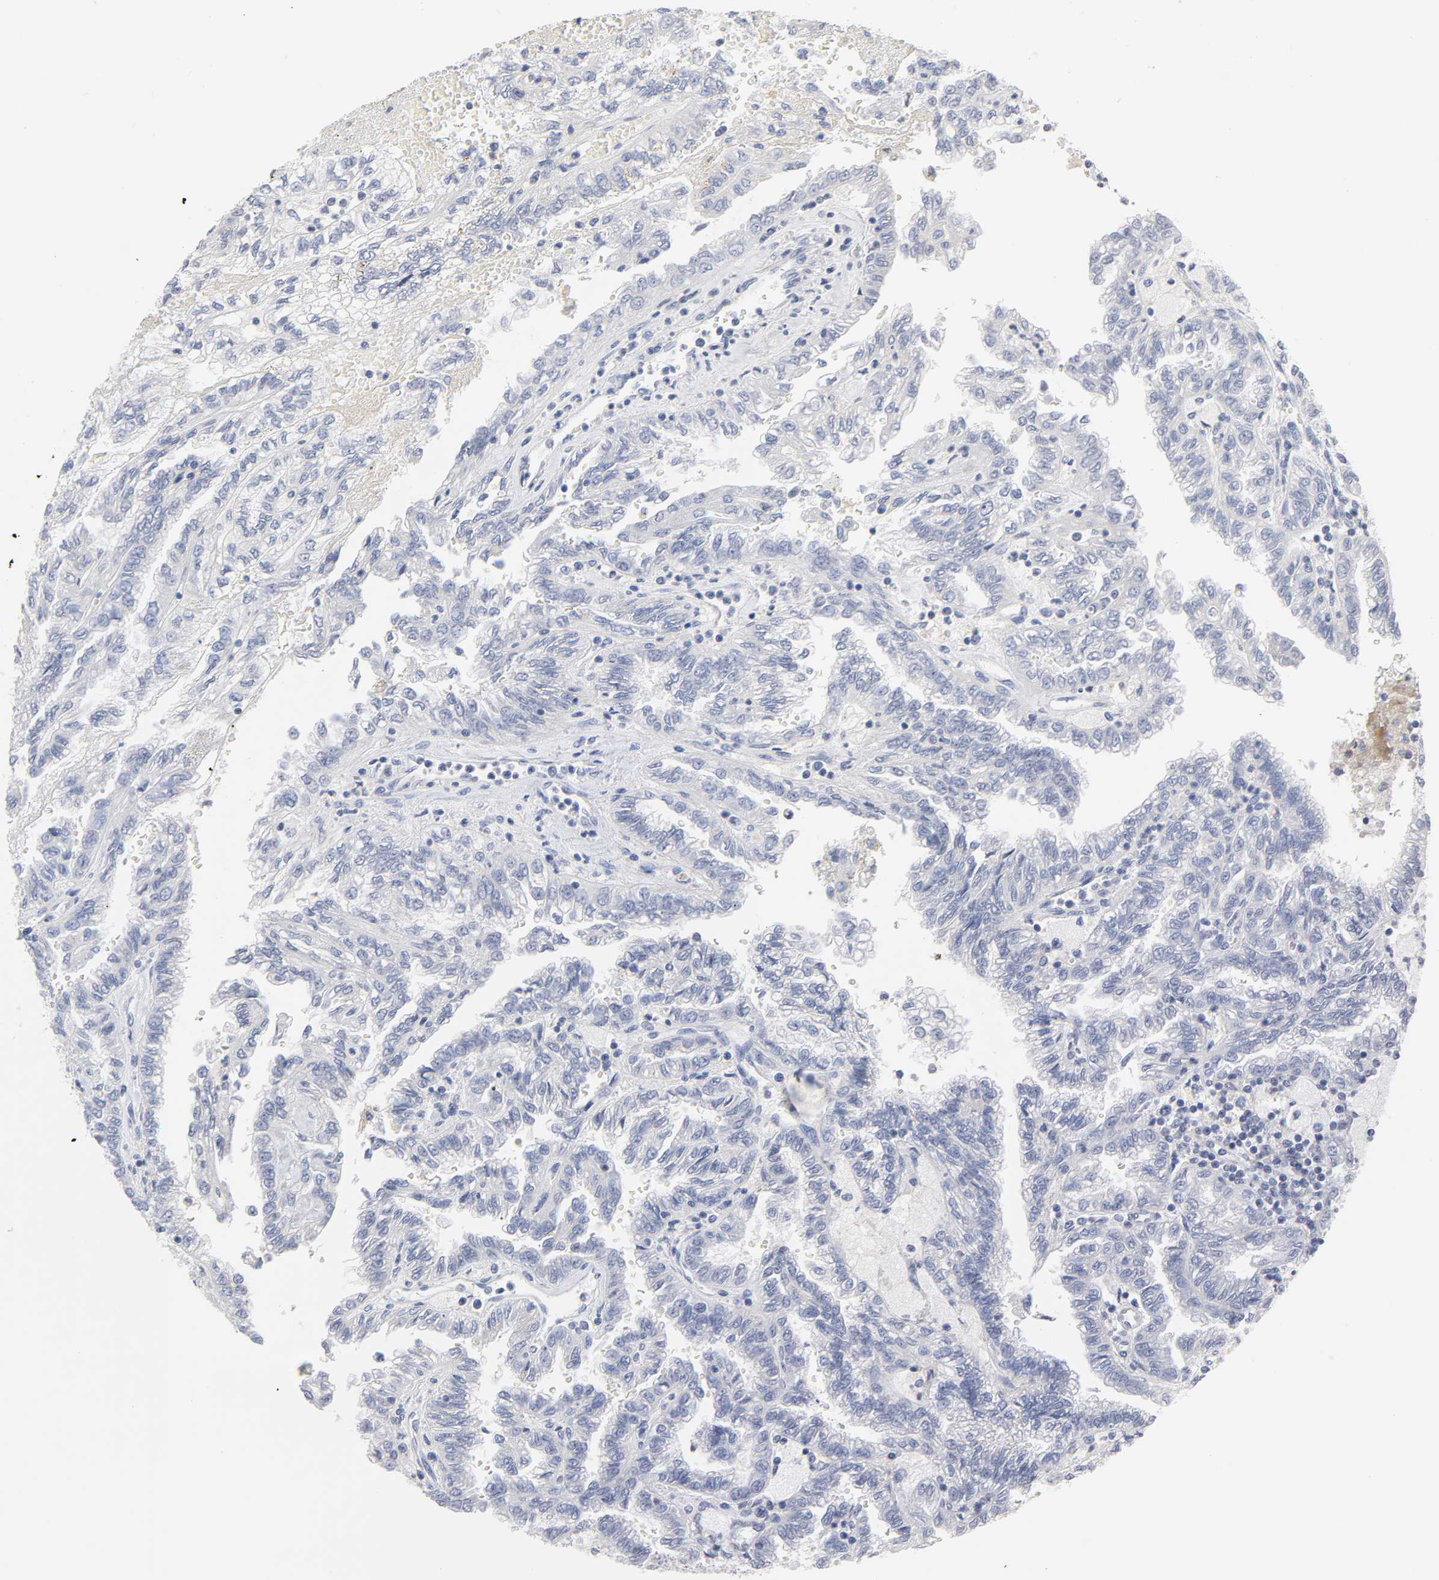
{"staining": {"intensity": "negative", "quantity": "none", "location": "none"}, "tissue": "renal cancer", "cell_type": "Tumor cells", "image_type": "cancer", "snomed": [{"axis": "morphology", "description": "Inflammation, NOS"}, {"axis": "morphology", "description": "Adenocarcinoma, NOS"}, {"axis": "topography", "description": "Kidney"}], "caption": "Protein analysis of renal adenocarcinoma reveals no significant staining in tumor cells.", "gene": "ROCK1", "patient": {"sex": "male", "age": 68}}